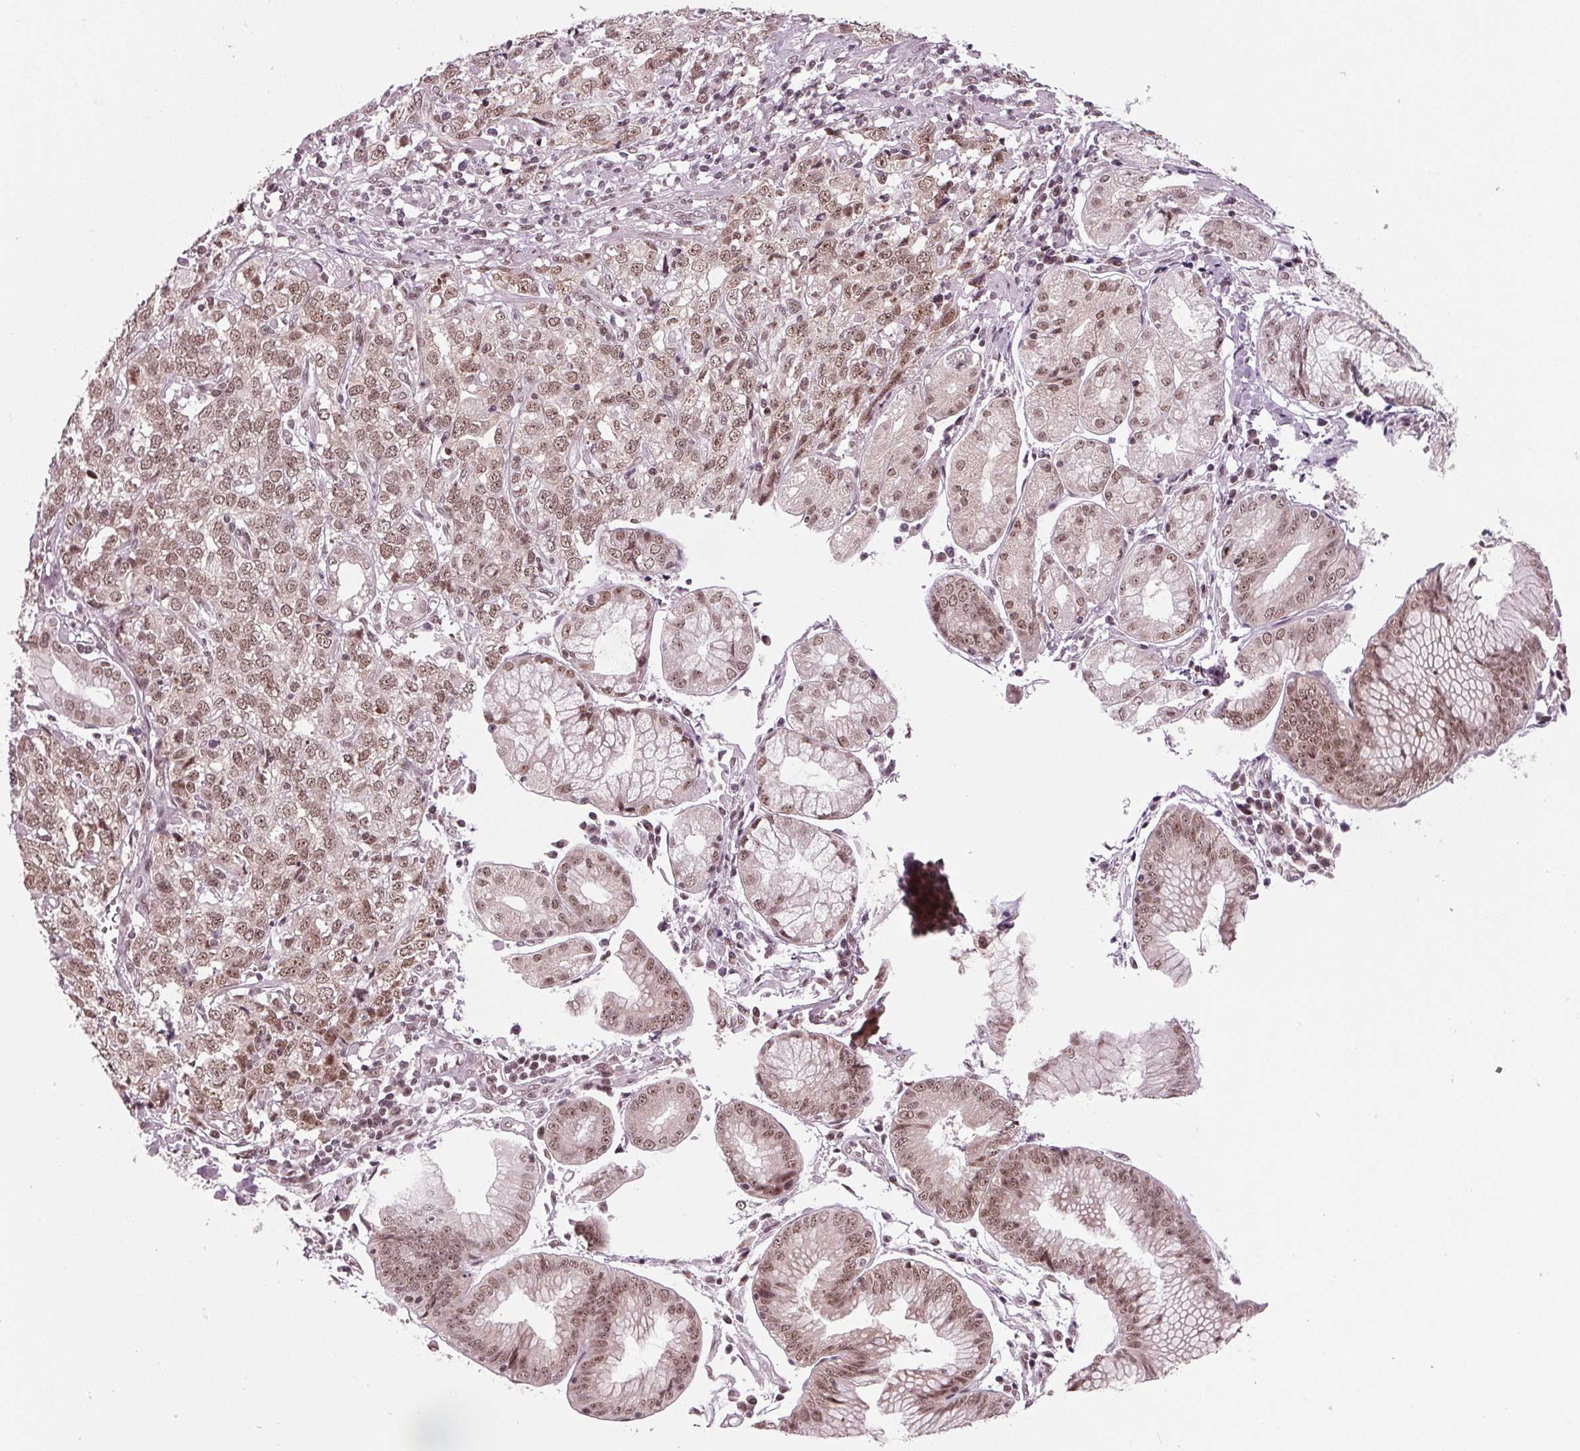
{"staining": {"intensity": "moderate", "quantity": ">75%", "location": "nuclear"}, "tissue": "stomach cancer", "cell_type": "Tumor cells", "image_type": "cancer", "snomed": [{"axis": "morphology", "description": "Adenocarcinoma, NOS"}, {"axis": "topography", "description": "Stomach, upper"}], "caption": "High-magnification brightfield microscopy of adenocarcinoma (stomach) stained with DAB (3,3'-diaminobenzidine) (brown) and counterstained with hematoxylin (blue). tumor cells exhibit moderate nuclear staining is present in approximately>75% of cells.", "gene": "DDX41", "patient": {"sex": "male", "age": 81}}